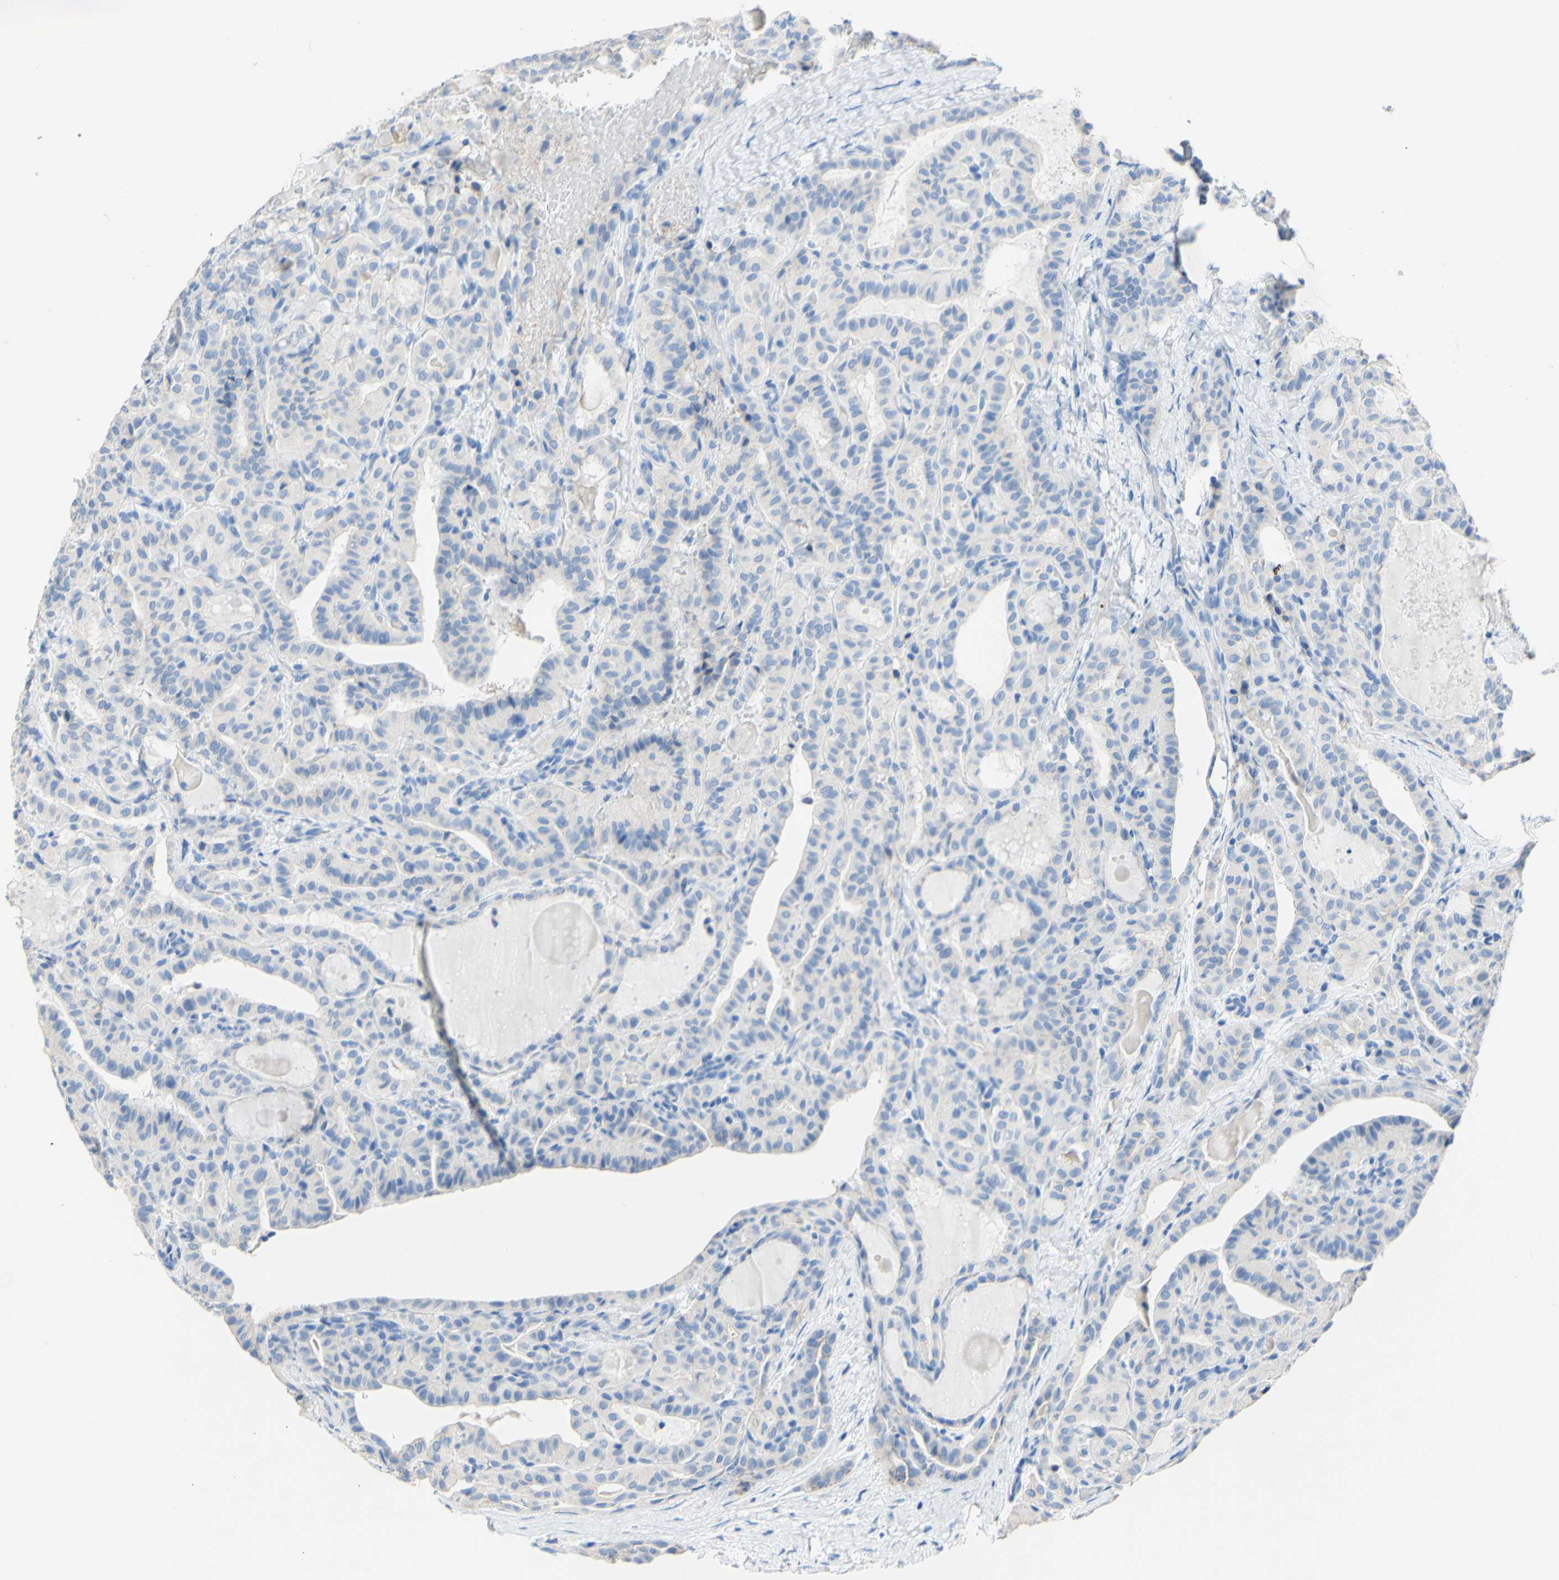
{"staining": {"intensity": "negative", "quantity": "none", "location": "none"}, "tissue": "thyroid cancer", "cell_type": "Tumor cells", "image_type": "cancer", "snomed": [{"axis": "morphology", "description": "Papillary adenocarcinoma, NOS"}, {"axis": "topography", "description": "Thyroid gland"}], "caption": "This is a micrograph of IHC staining of thyroid cancer, which shows no expression in tumor cells.", "gene": "DSC2", "patient": {"sex": "male", "age": 77}}